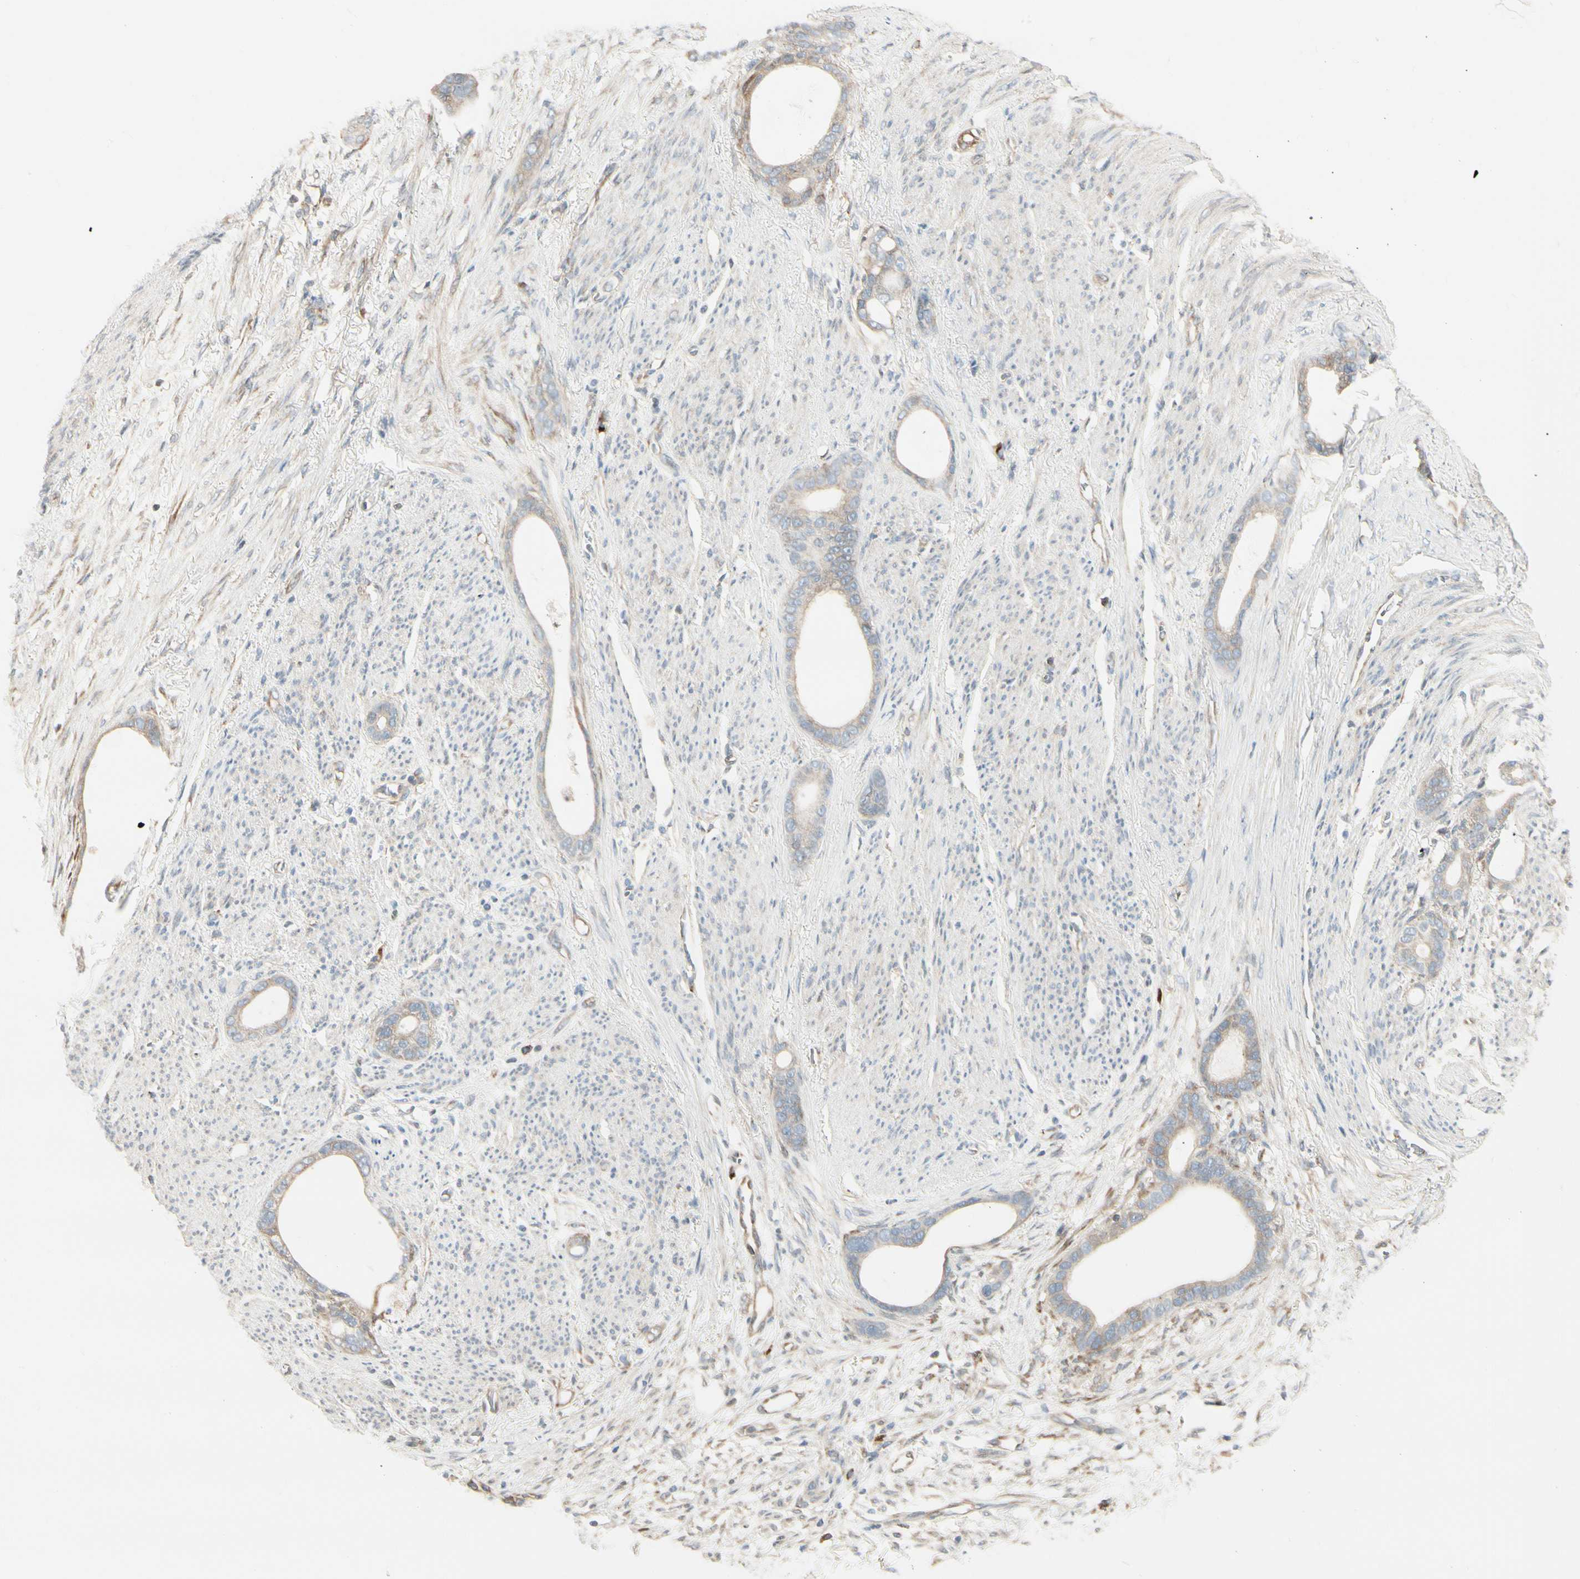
{"staining": {"intensity": "weak", "quantity": ">75%", "location": "cytoplasmic/membranous"}, "tissue": "stomach cancer", "cell_type": "Tumor cells", "image_type": "cancer", "snomed": [{"axis": "morphology", "description": "Adenocarcinoma, NOS"}, {"axis": "topography", "description": "Stomach"}], "caption": "Stomach adenocarcinoma was stained to show a protein in brown. There is low levels of weak cytoplasmic/membranous positivity in about >75% of tumor cells.", "gene": "NUCB2", "patient": {"sex": "female", "age": 75}}